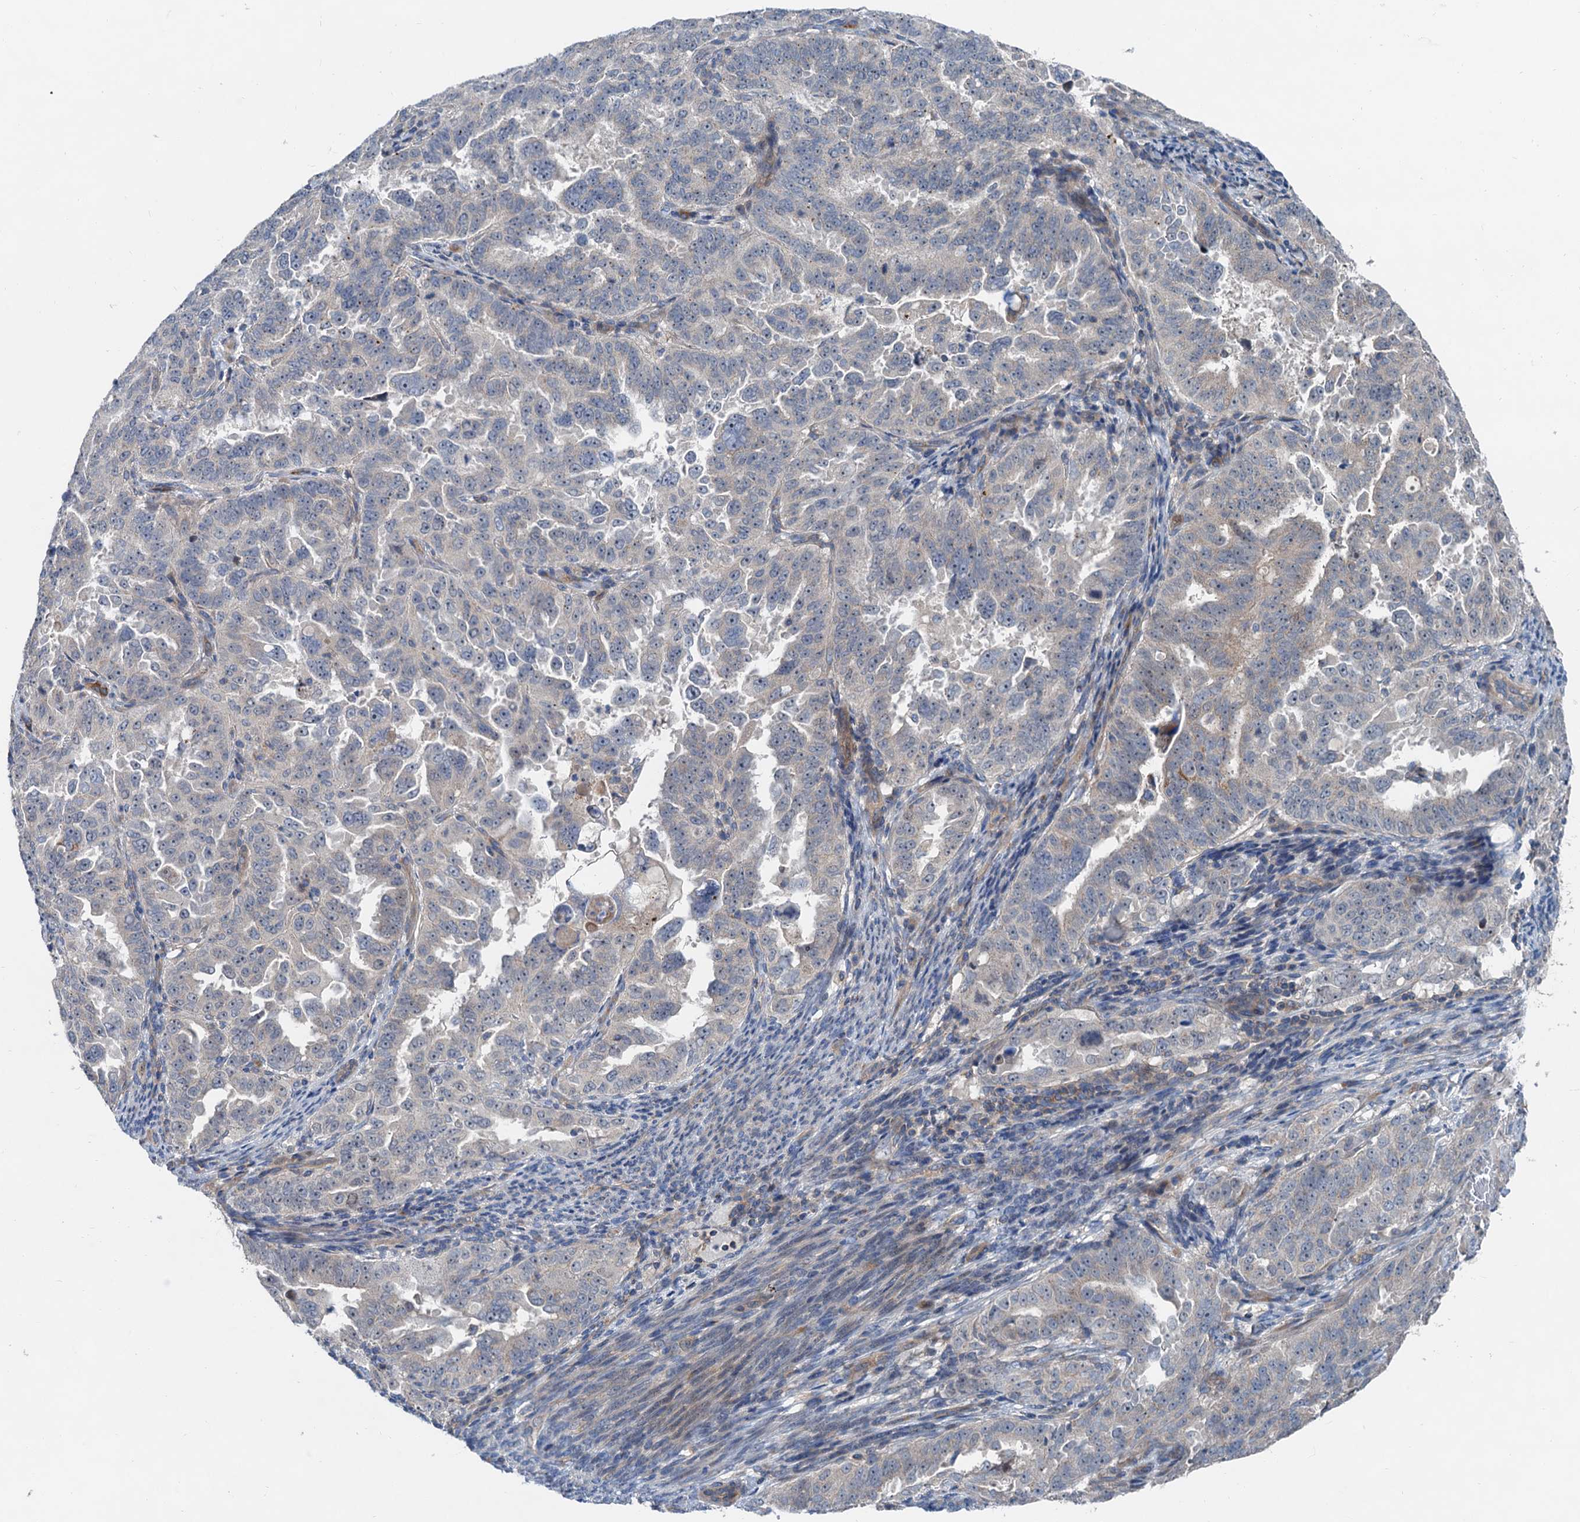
{"staining": {"intensity": "weak", "quantity": "25%-75%", "location": "cytoplasmic/membranous"}, "tissue": "endometrial cancer", "cell_type": "Tumor cells", "image_type": "cancer", "snomed": [{"axis": "morphology", "description": "Adenocarcinoma, NOS"}, {"axis": "topography", "description": "Endometrium"}], "caption": "Weak cytoplasmic/membranous protein expression is appreciated in approximately 25%-75% of tumor cells in adenocarcinoma (endometrial). Immunohistochemistry (ihc) stains the protein in brown and the nuclei are stained blue.", "gene": "ANKRD26", "patient": {"sex": "female", "age": 65}}